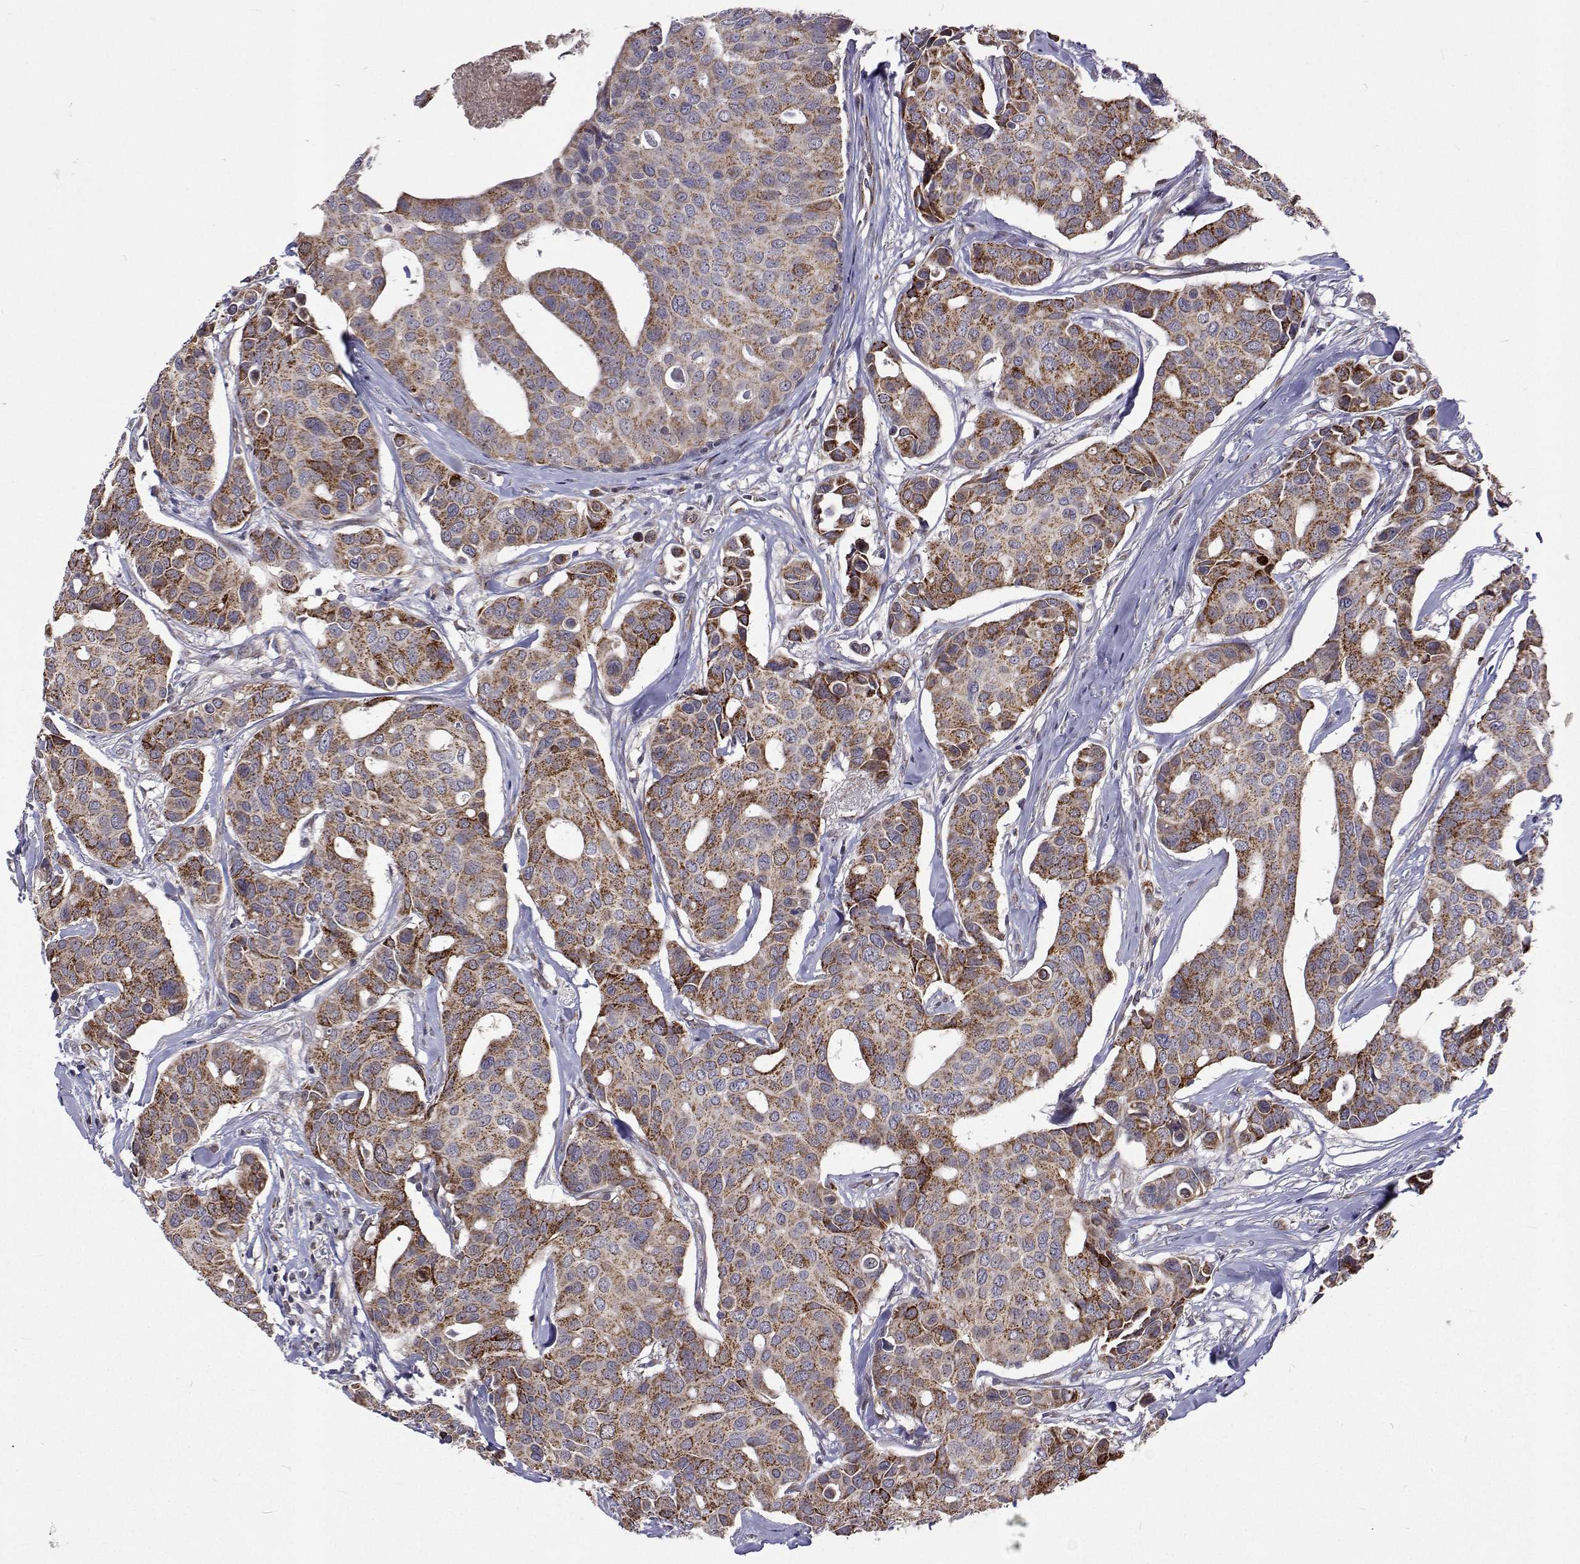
{"staining": {"intensity": "moderate", "quantity": ">75%", "location": "cytoplasmic/membranous"}, "tissue": "breast cancer", "cell_type": "Tumor cells", "image_type": "cancer", "snomed": [{"axis": "morphology", "description": "Duct carcinoma"}, {"axis": "topography", "description": "Breast"}], "caption": "Immunohistochemical staining of human breast cancer exhibits medium levels of moderate cytoplasmic/membranous expression in about >75% of tumor cells. Ihc stains the protein in brown and the nuclei are stained blue.", "gene": "DHTKD1", "patient": {"sex": "female", "age": 54}}